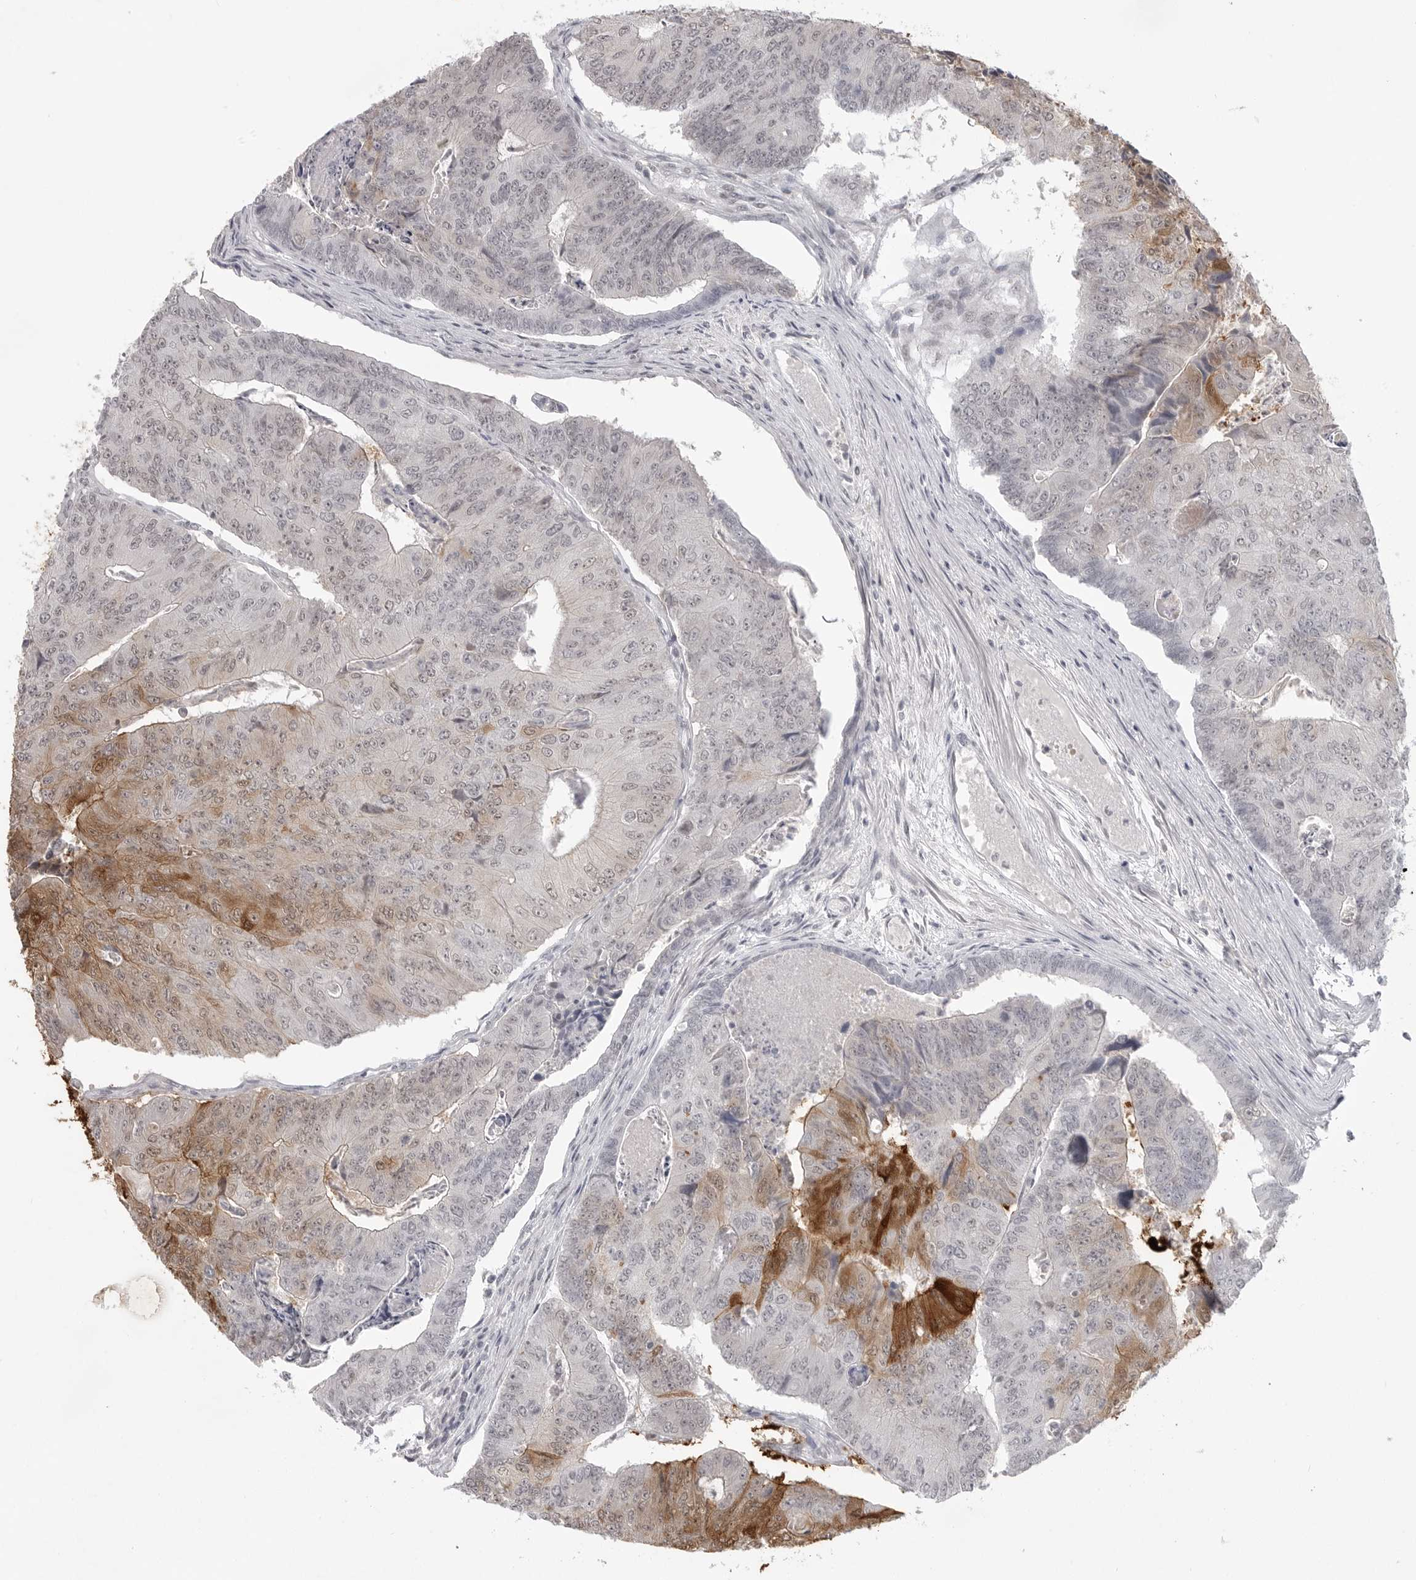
{"staining": {"intensity": "strong", "quantity": "25%-75%", "location": "cytoplasmic/membranous"}, "tissue": "colorectal cancer", "cell_type": "Tumor cells", "image_type": "cancer", "snomed": [{"axis": "morphology", "description": "Adenocarcinoma, NOS"}, {"axis": "topography", "description": "Colon"}], "caption": "Protein expression analysis of colorectal cancer (adenocarcinoma) displays strong cytoplasmic/membranous staining in approximately 25%-75% of tumor cells. Ihc stains the protein in brown and the nuclei are stained blue.", "gene": "TCTN3", "patient": {"sex": "female", "age": 67}}